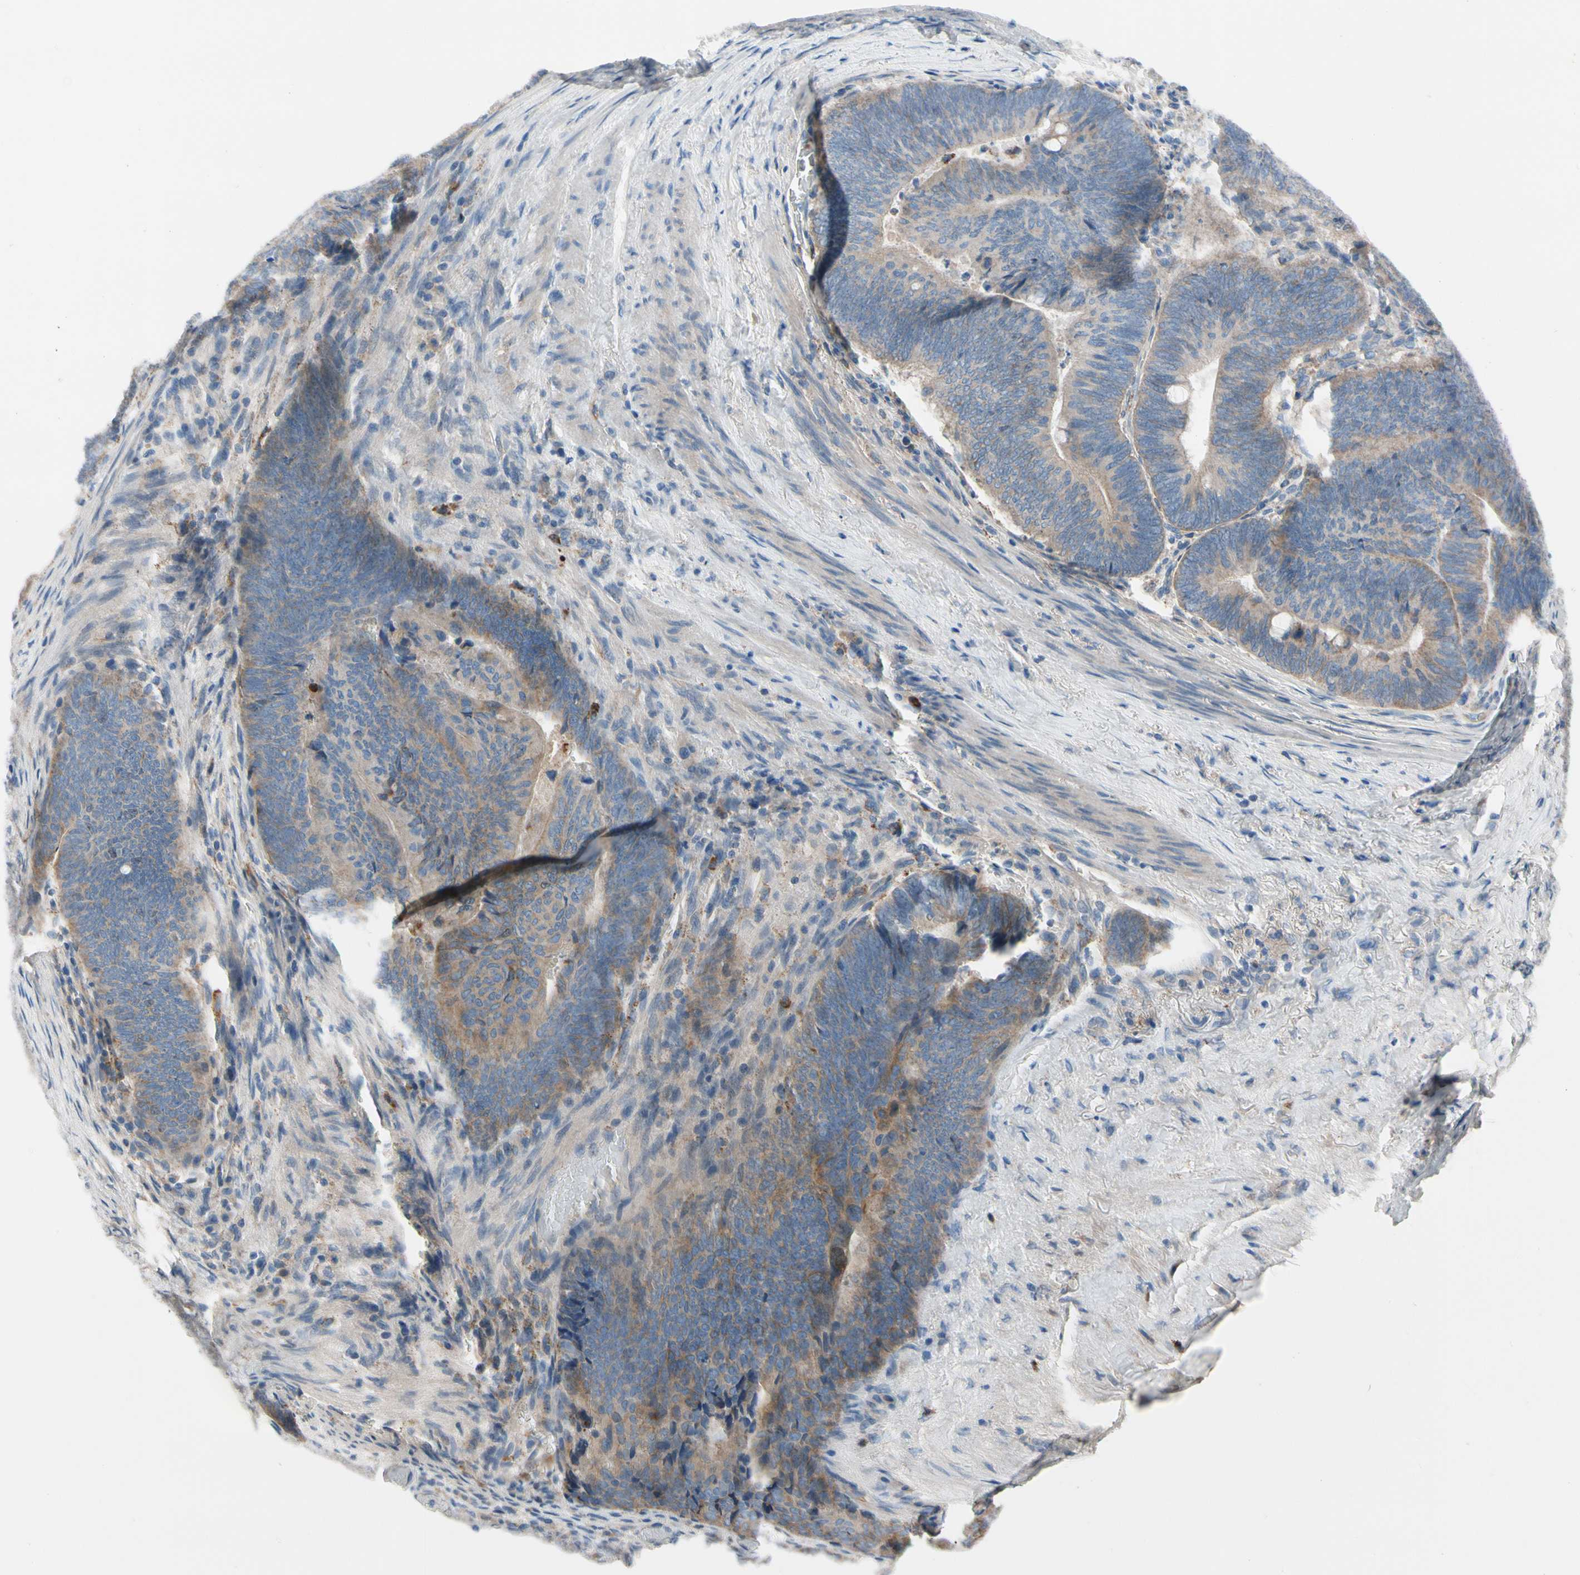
{"staining": {"intensity": "moderate", "quantity": "25%-75%", "location": "cytoplasmic/membranous"}, "tissue": "colorectal cancer", "cell_type": "Tumor cells", "image_type": "cancer", "snomed": [{"axis": "morphology", "description": "Normal tissue, NOS"}, {"axis": "morphology", "description": "Adenocarcinoma, NOS"}, {"axis": "topography", "description": "Rectum"}, {"axis": "topography", "description": "Peripheral nerve tissue"}], "caption": "Adenocarcinoma (colorectal) stained with a brown dye exhibits moderate cytoplasmic/membranous positive positivity in about 25%-75% of tumor cells.", "gene": "HJURP", "patient": {"sex": "male", "age": 92}}